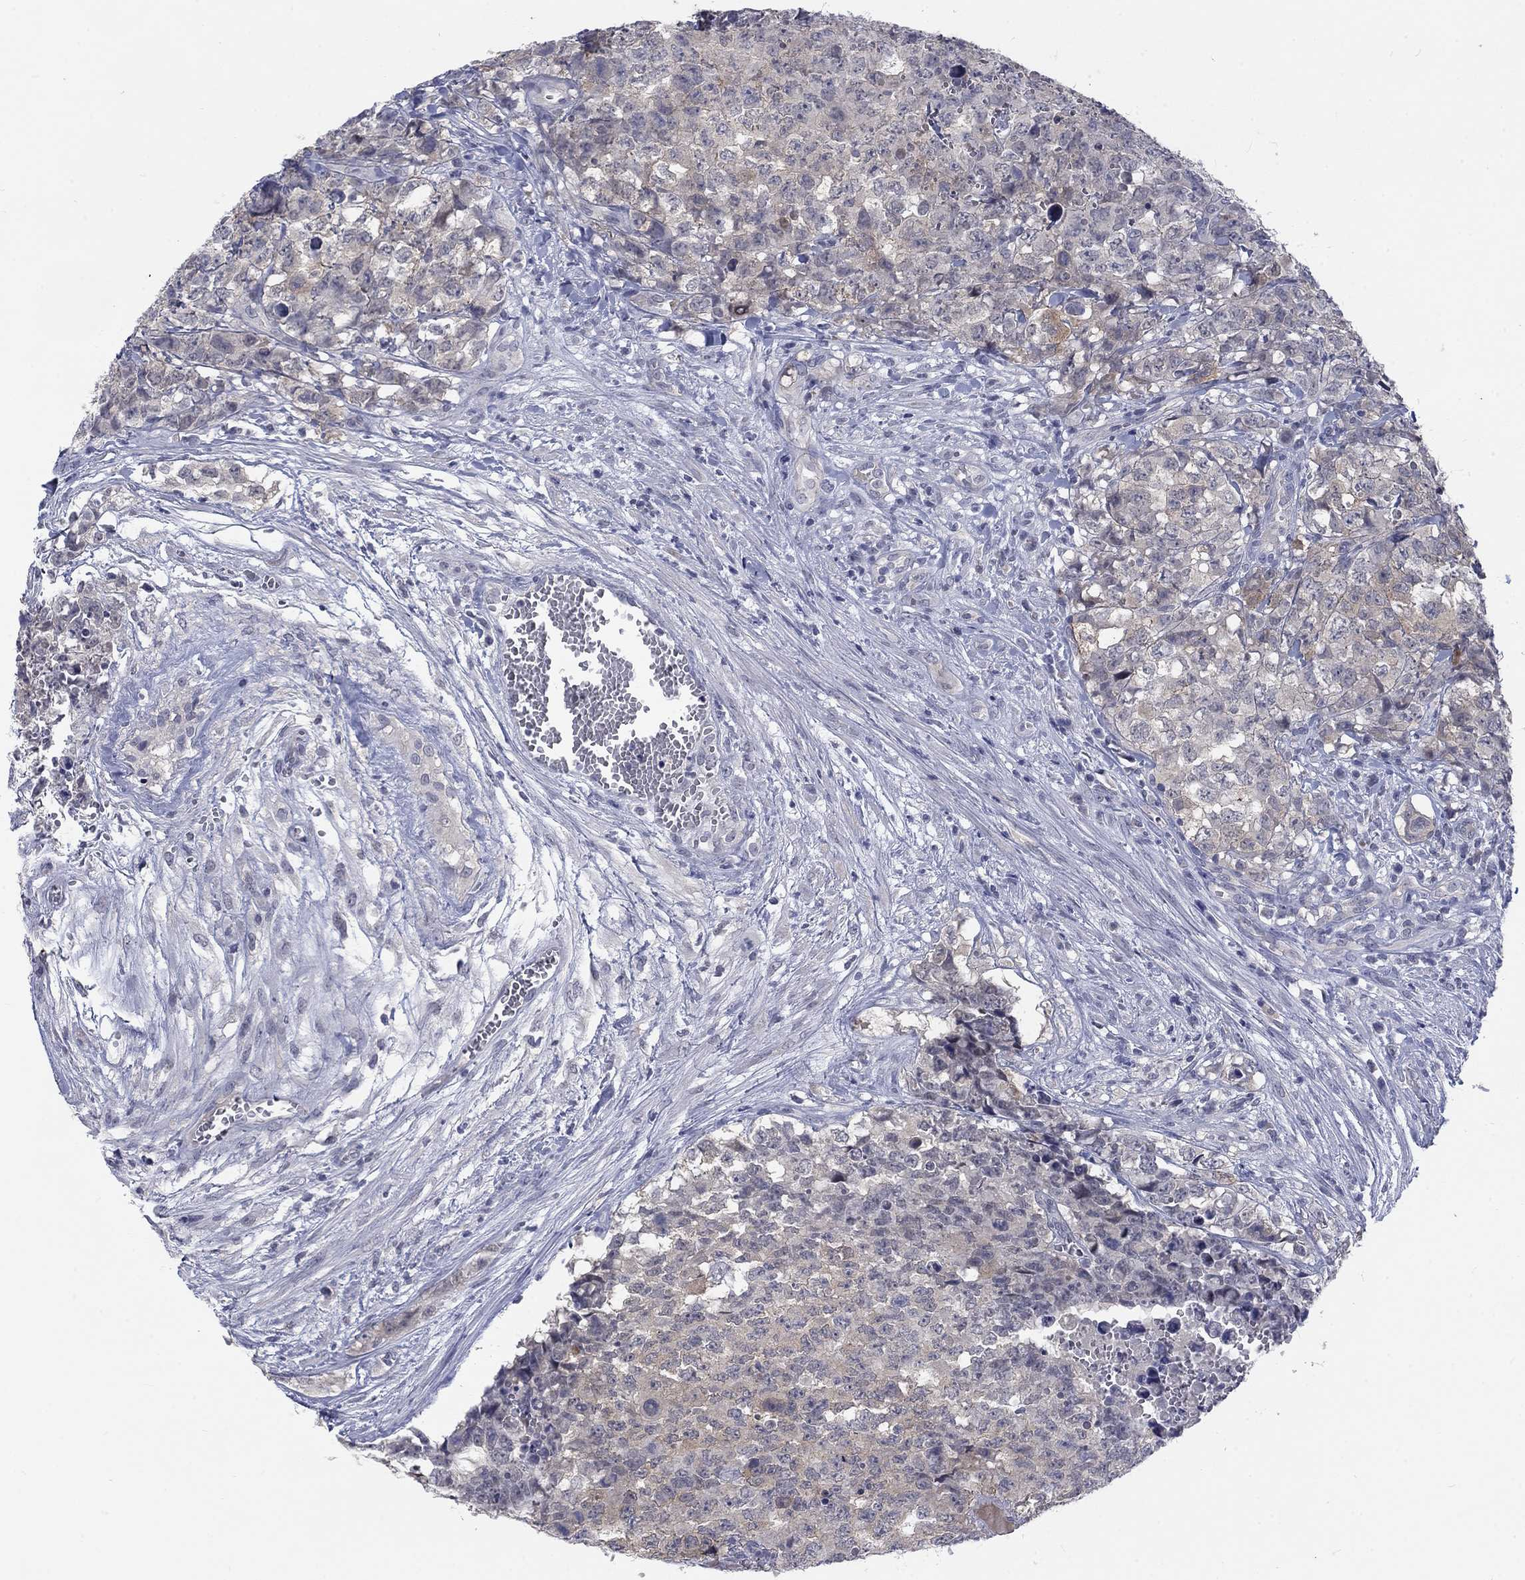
{"staining": {"intensity": "weak", "quantity": "<25%", "location": "cytoplasmic/membranous"}, "tissue": "testis cancer", "cell_type": "Tumor cells", "image_type": "cancer", "snomed": [{"axis": "morphology", "description": "Carcinoma, Embryonal, NOS"}, {"axis": "topography", "description": "Testis"}], "caption": "Immunohistochemical staining of testis embryonal carcinoma reveals no significant expression in tumor cells.", "gene": "PHKA1", "patient": {"sex": "male", "age": 23}}